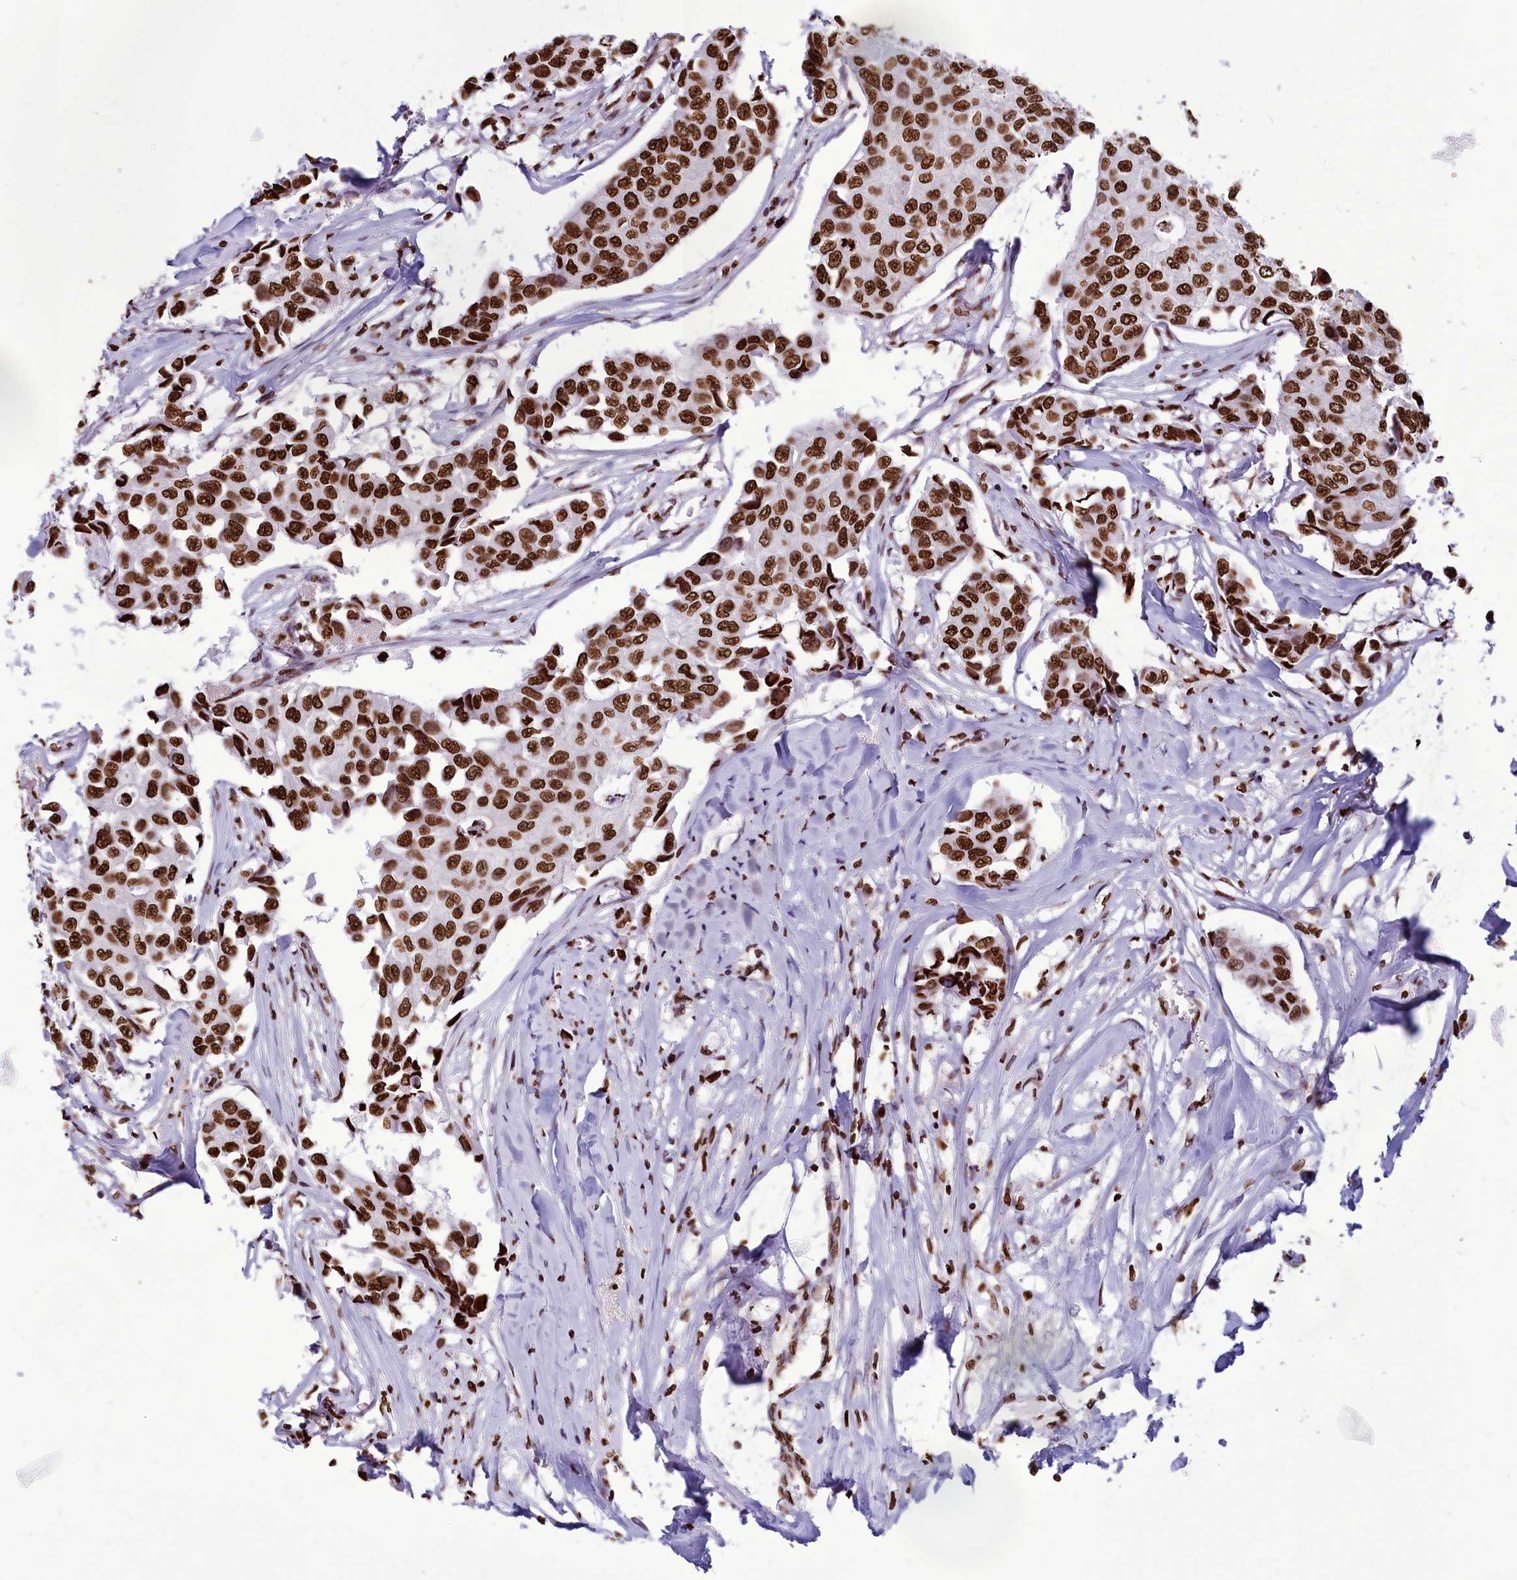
{"staining": {"intensity": "strong", "quantity": ">75%", "location": "nuclear"}, "tissue": "breast cancer", "cell_type": "Tumor cells", "image_type": "cancer", "snomed": [{"axis": "morphology", "description": "Duct carcinoma"}, {"axis": "topography", "description": "Breast"}], "caption": "Strong nuclear expression for a protein is identified in about >75% of tumor cells of breast cancer (invasive ductal carcinoma) using immunohistochemistry.", "gene": "AKAP17A", "patient": {"sex": "female", "age": 80}}